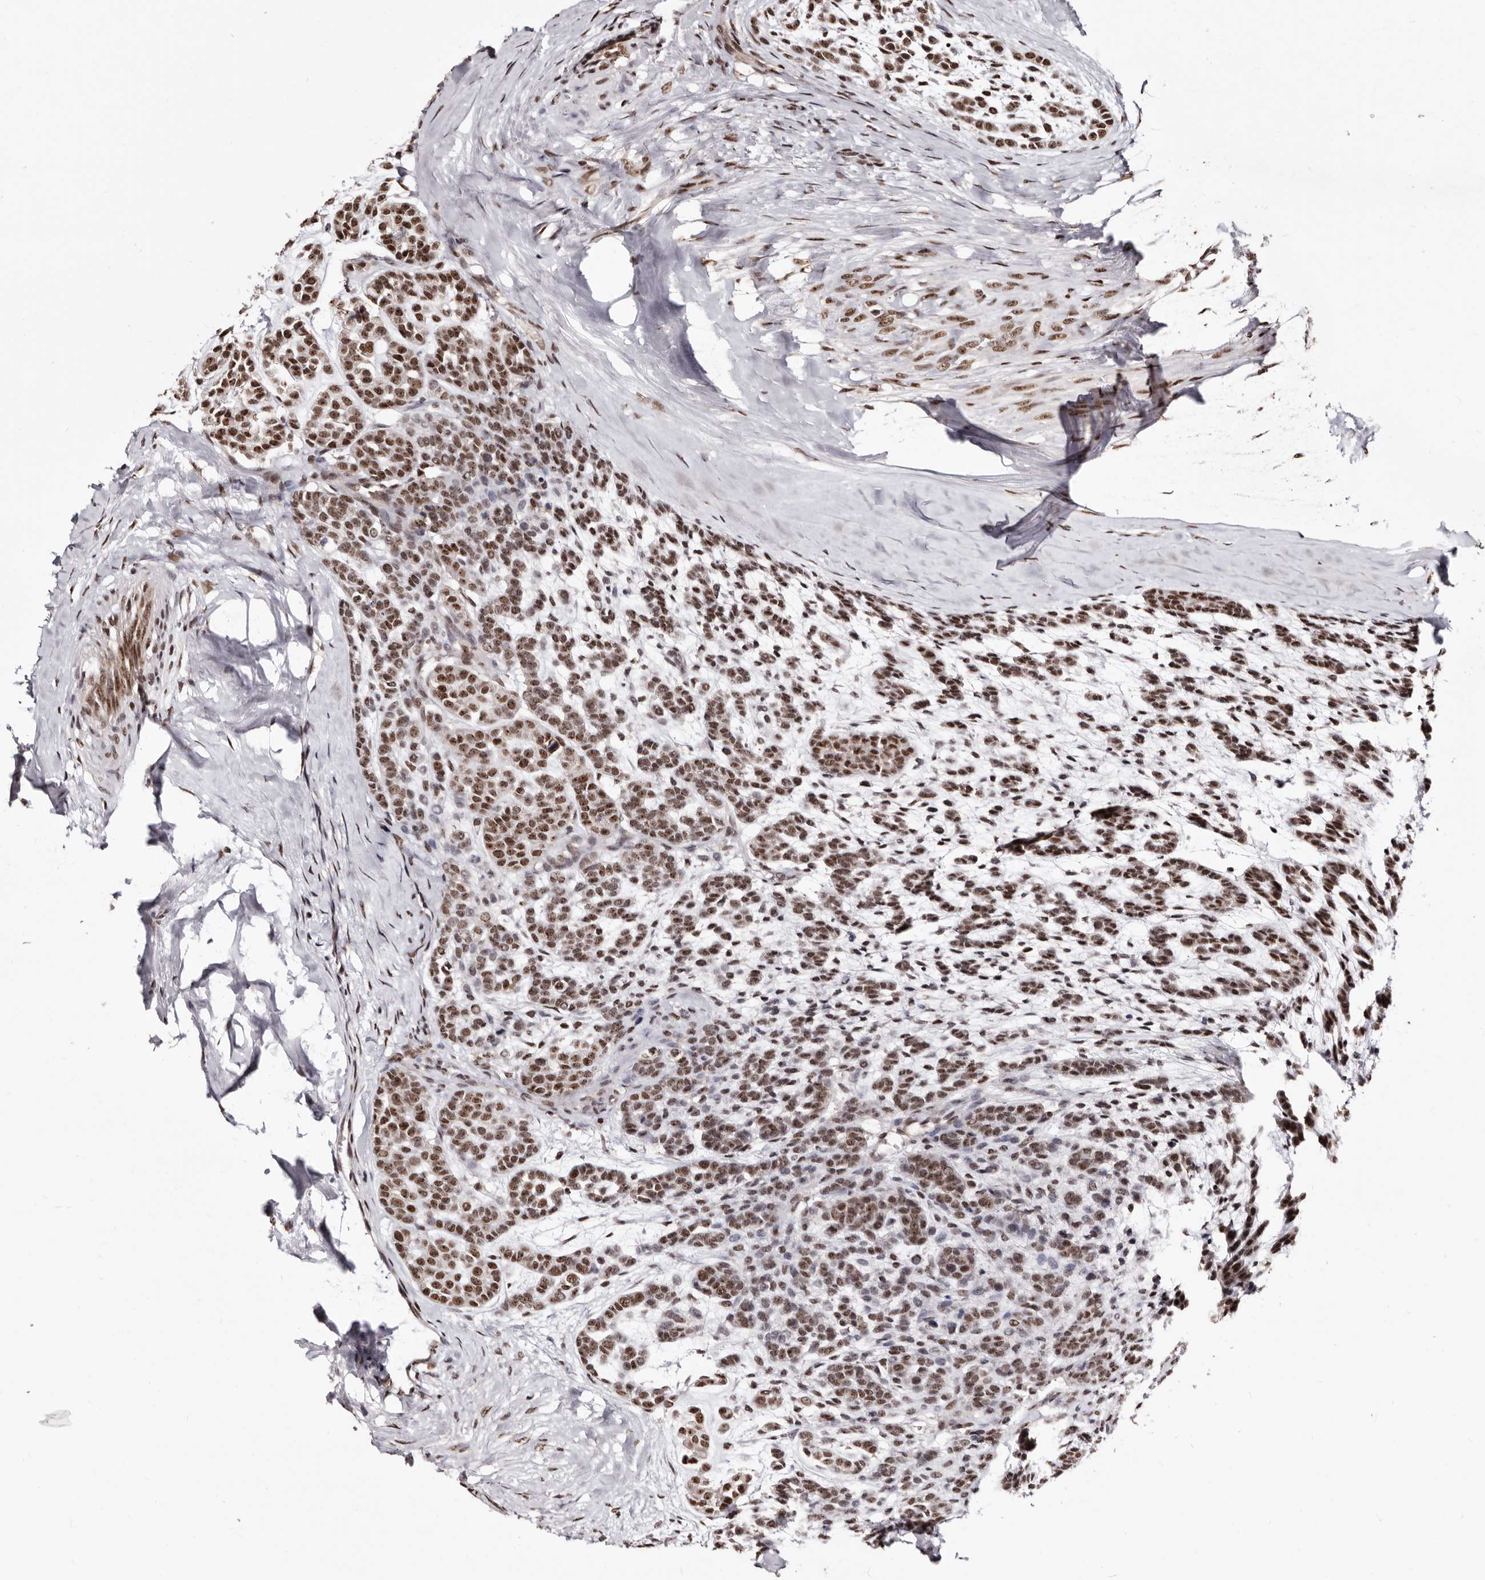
{"staining": {"intensity": "moderate", "quantity": ">75%", "location": "nuclear"}, "tissue": "head and neck cancer", "cell_type": "Tumor cells", "image_type": "cancer", "snomed": [{"axis": "morphology", "description": "Adenocarcinoma, NOS"}, {"axis": "morphology", "description": "Adenoma, NOS"}, {"axis": "topography", "description": "Head-Neck"}], "caption": "Moderate nuclear positivity is present in approximately >75% of tumor cells in head and neck cancer (adenocarcinoma).", "gene": "ANAPC11", "patient": {"sex": "female", "age": 55}}